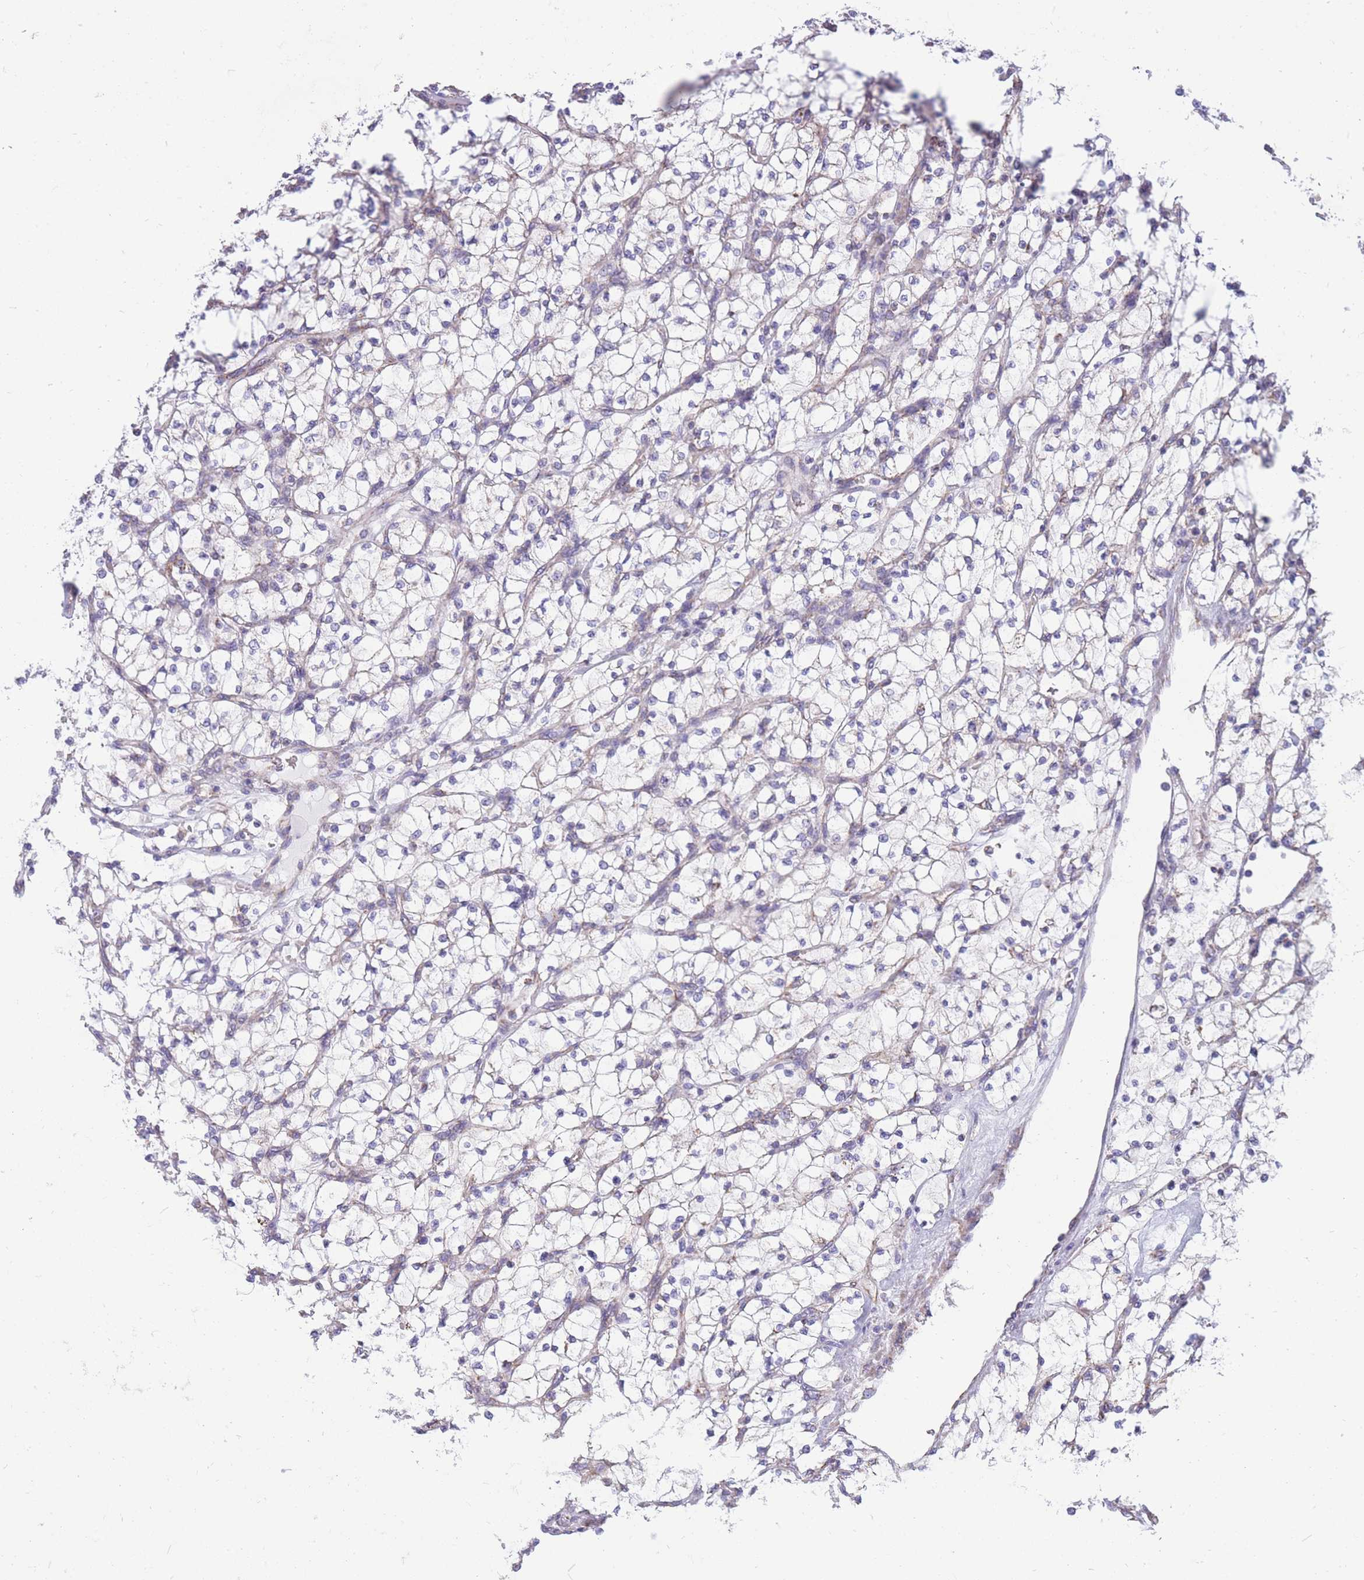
{"staining": {"intensity": "negative", "quantity": "none", "location": "none"}, "tissue": "renal cancer", "cell_type": "Tumor cells", "image_type": "cancer", "snomed": [{"axis": "morphology", "description": "Adenocarcinoma, NOS"}, {"axis": "topography", "description": "Kidney"}], "caption": "IHC of renal adenocarcinoma exhibits no expression in tumor cells.", "gene": "PCSK1", "patient": {"sex": "female", "age": 64}}